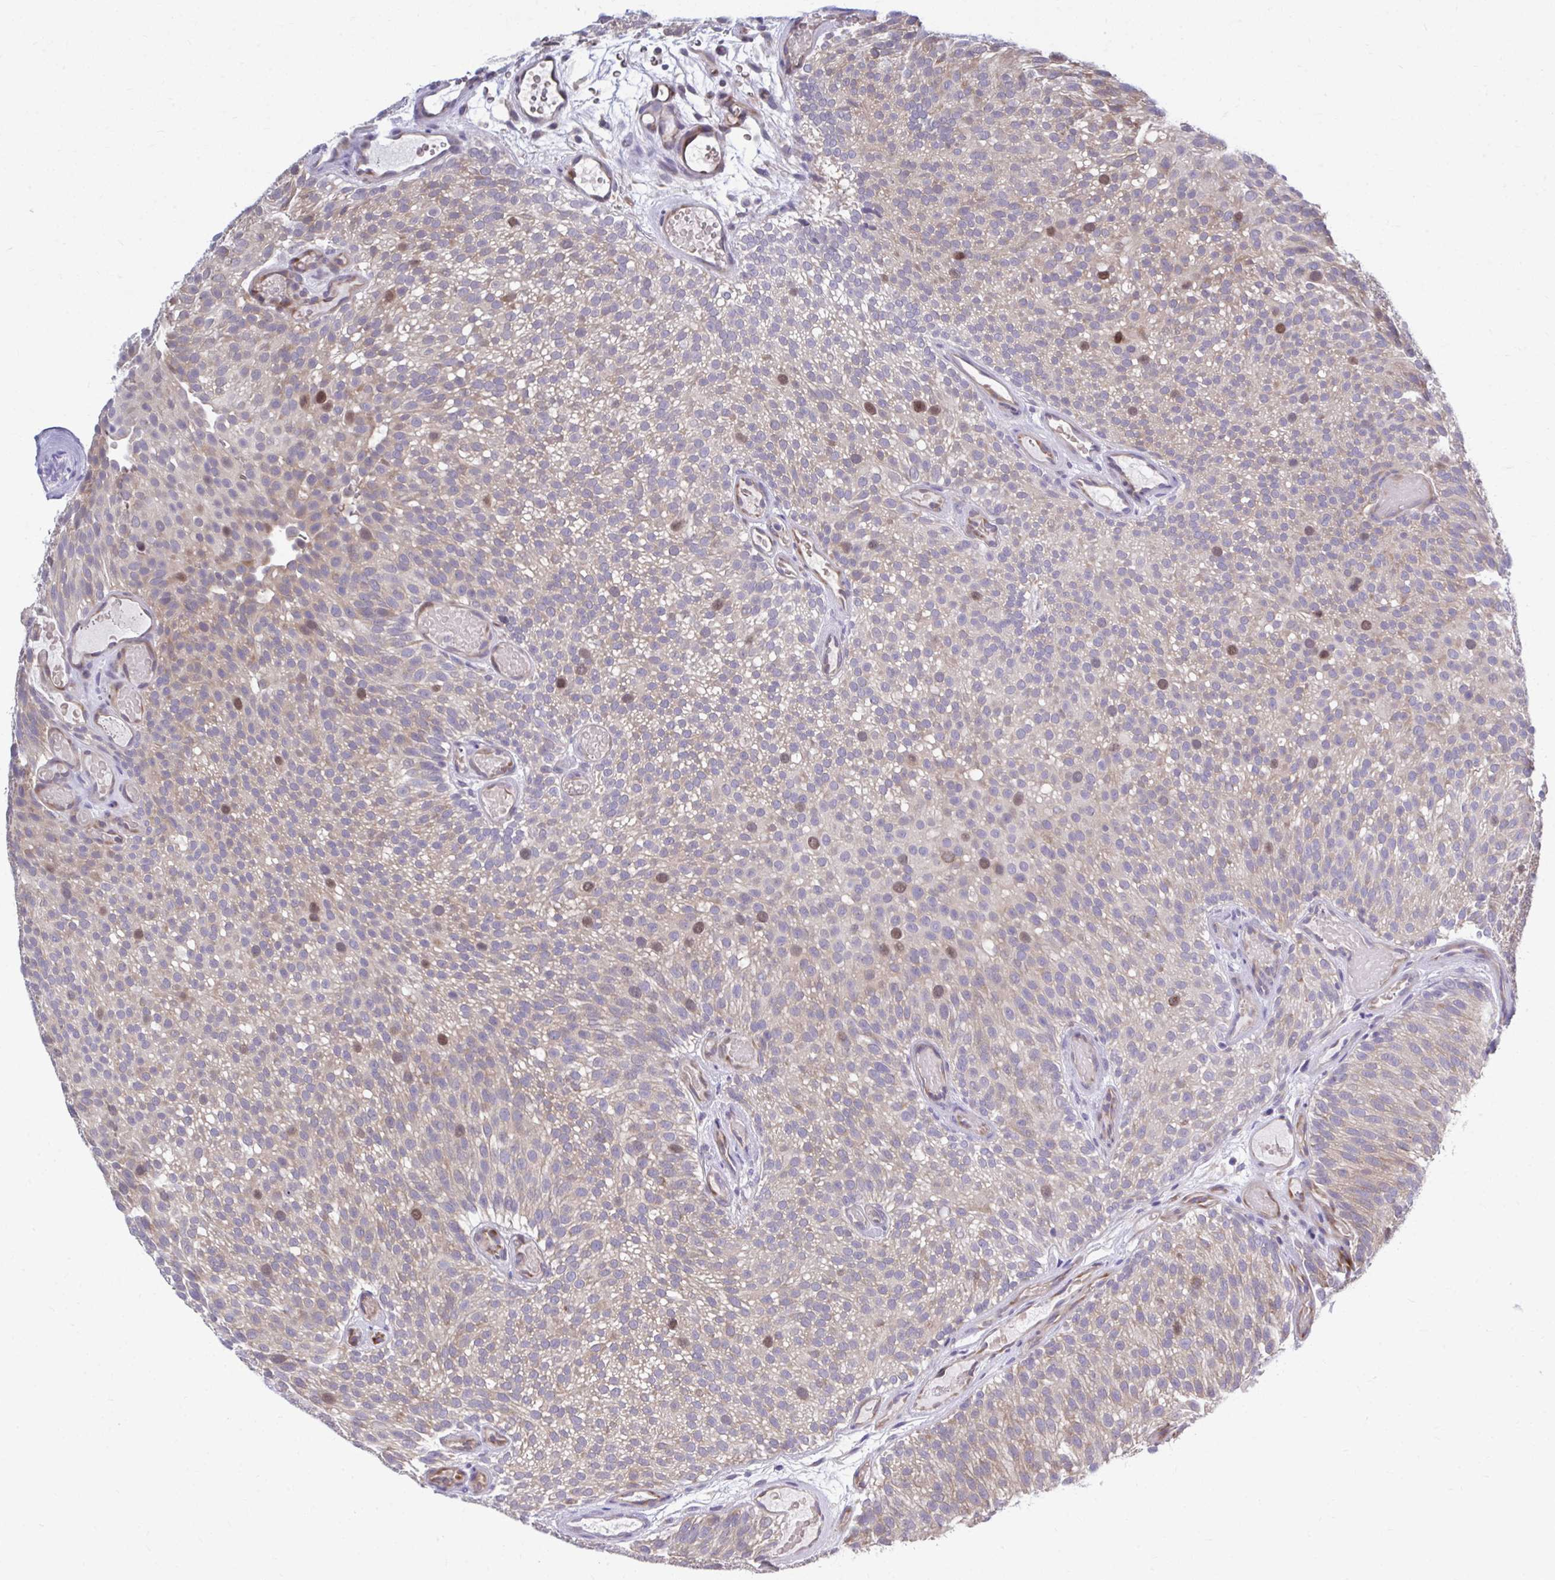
{"staining": {"intensity": "weak", "quantity": ">75%", "location": "cytoplasmic/membranous,nuclear"}, "tissue": "urothelial cancer", "cell_type": "Tumor cells", "image_type": "cancer", "snomed": [{"axis": "morphology", "description": "Urothelial carcinoma, Low grade"}, {"axis": "topography", "description": "Urinary bladder"}], "caption": "Tumor cells show low levels of weak cytoplasmic/membranous and nuclear positivity in approximately >75% of cells in human urothelial cancer. Using DAB (brown) and hematoxylin (blue) stains, captured at high magnification using brightfield microscopy.", "gene": "SELENON", "patient": {"sex": "male", "age": 78}}